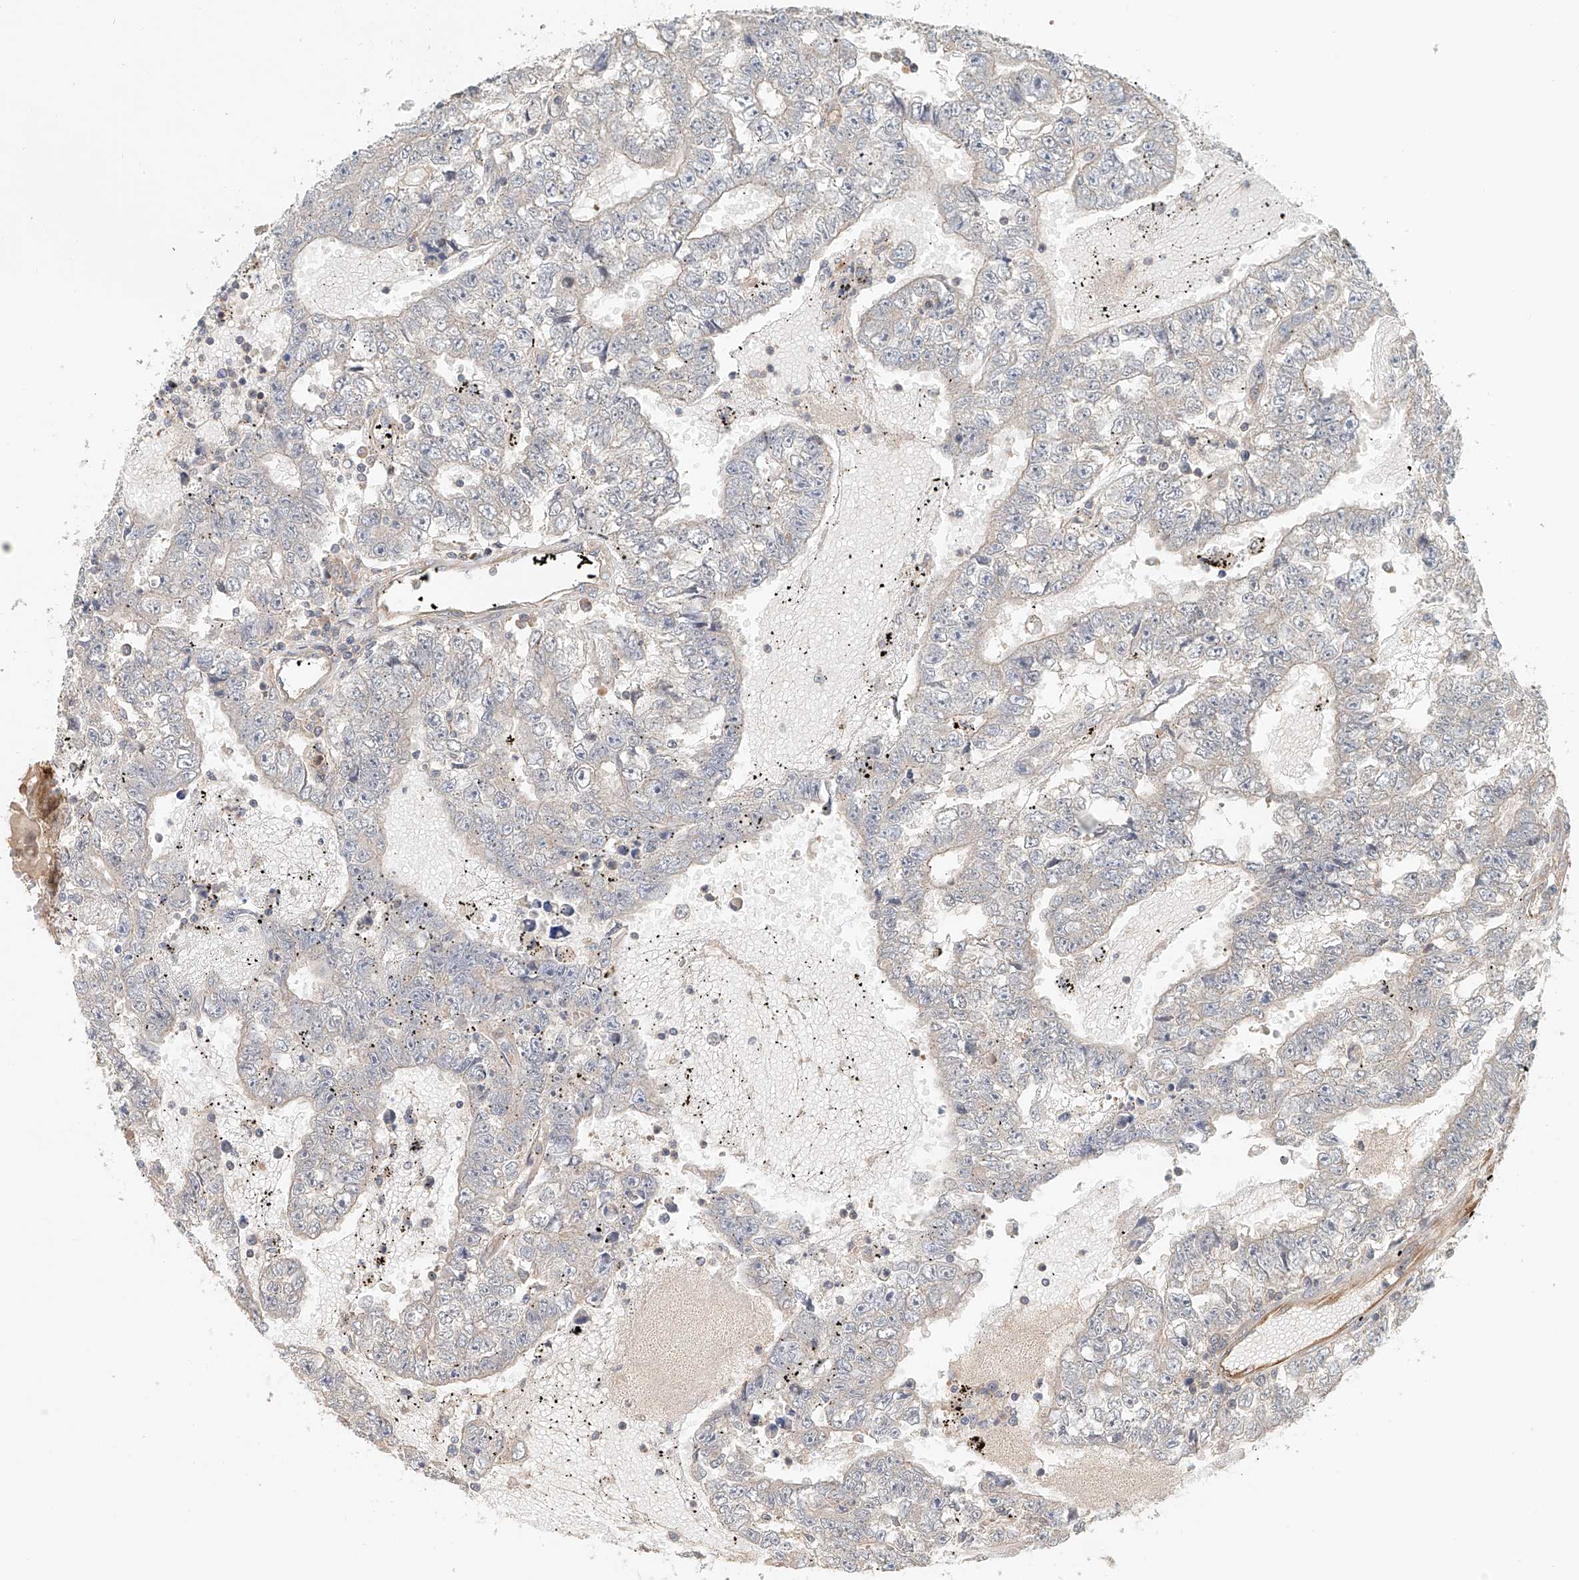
{"staining": {"intensity": "negative", "quantity": "none", "location": "none"}, "tissue": "testis cancer", "cell_type": "Tumor cells", "image_type": "cancer", "snomed": [{"axis": "morphology", "description": "Carcinoma, Embryonal, NOS"}, {"axis": "topography", "description": "Testis"}], "caption": "Micrograph shows no protein expression in tumor cells of embryonal carcinoma (testis) tissue.", "gene": "FRYL", "patient": {"sex": "male", "age": 25}}